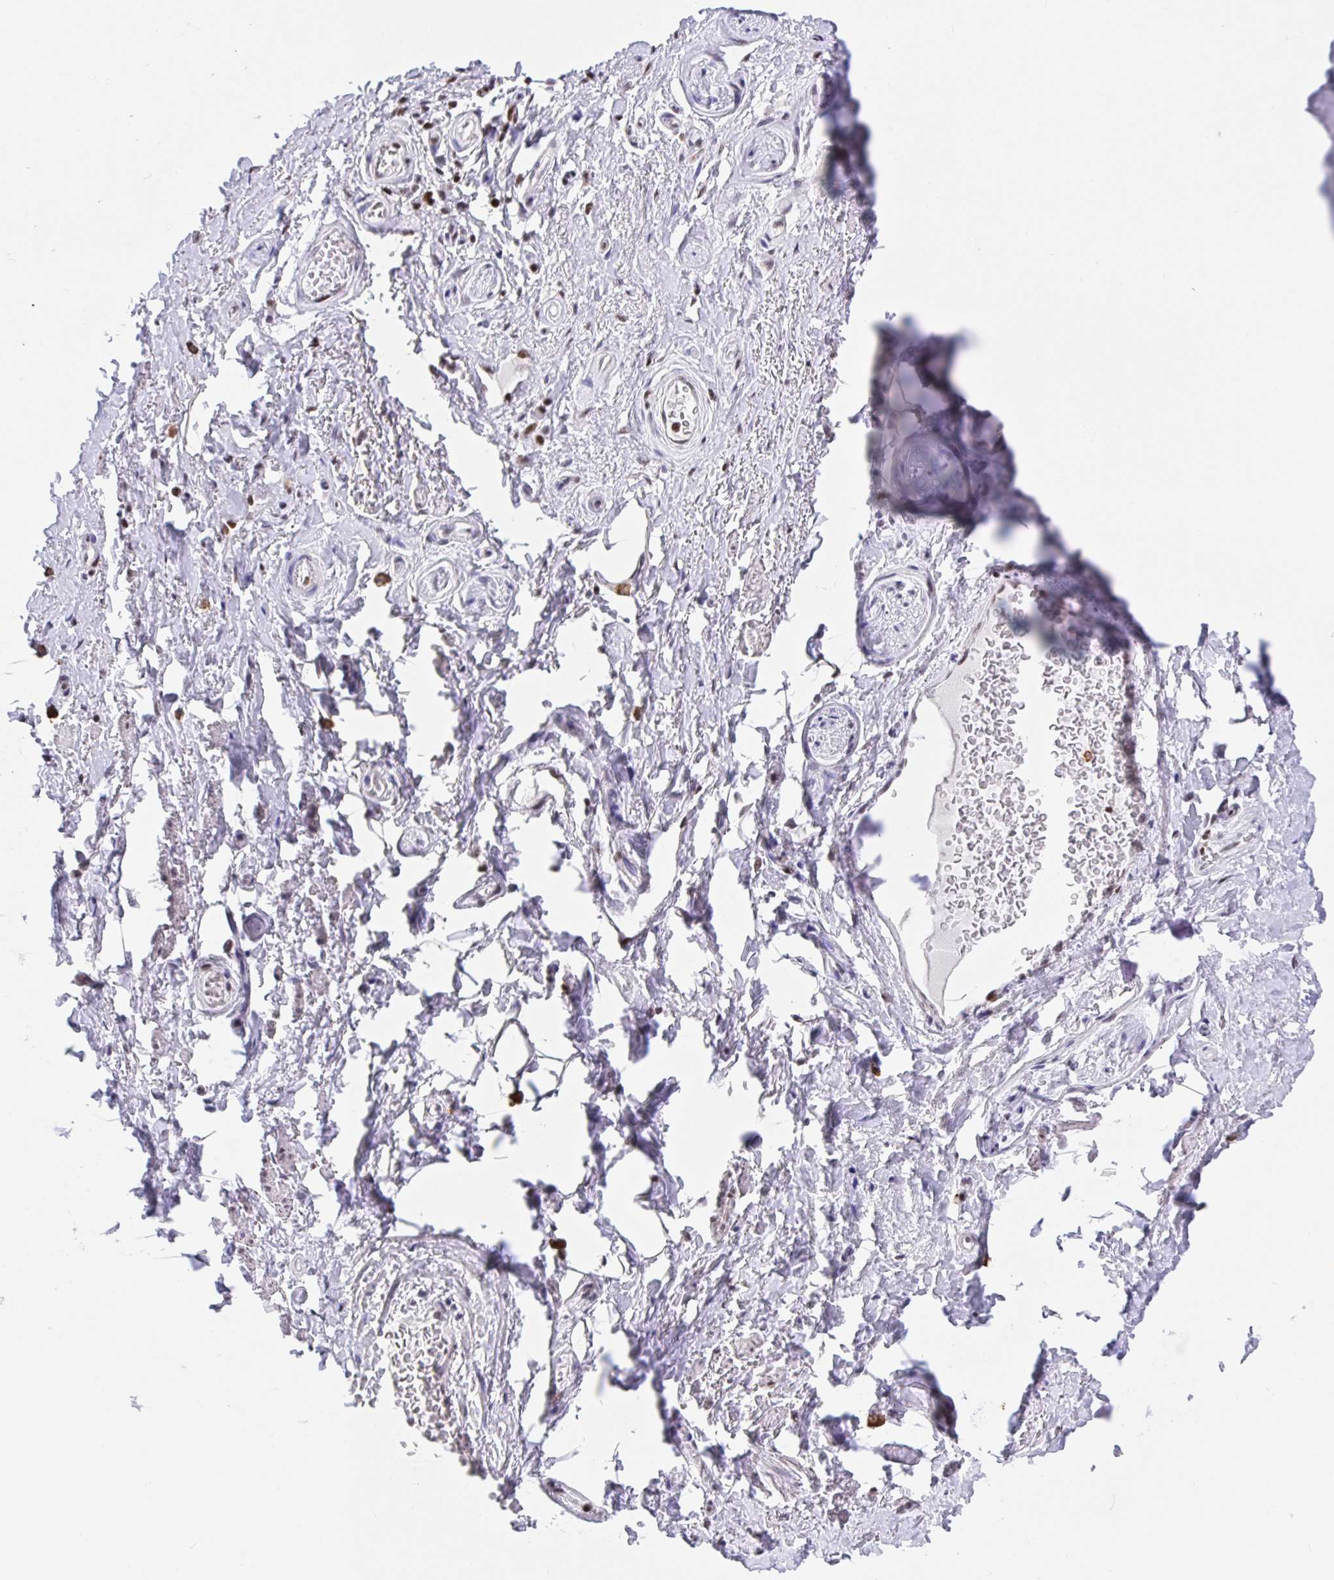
{"staining": {"intensity": "negative", "quantity": "none", "location": "none"}, "tissue": "adipose tissue", "cell_type": "Adipocytes", "image_type": "normal", "snomed": [{"axis": "morphology", "description": "Normal tissue, NOS"}, {"axis": "topography", "description": "Peripheral nerve tissue"}], "caption": "Human adipose tissue stained for a protein using IHC reveals no staining in adipocytes.", "gene": "SETD5", "patient": {"sex": "male", "age": 51}}